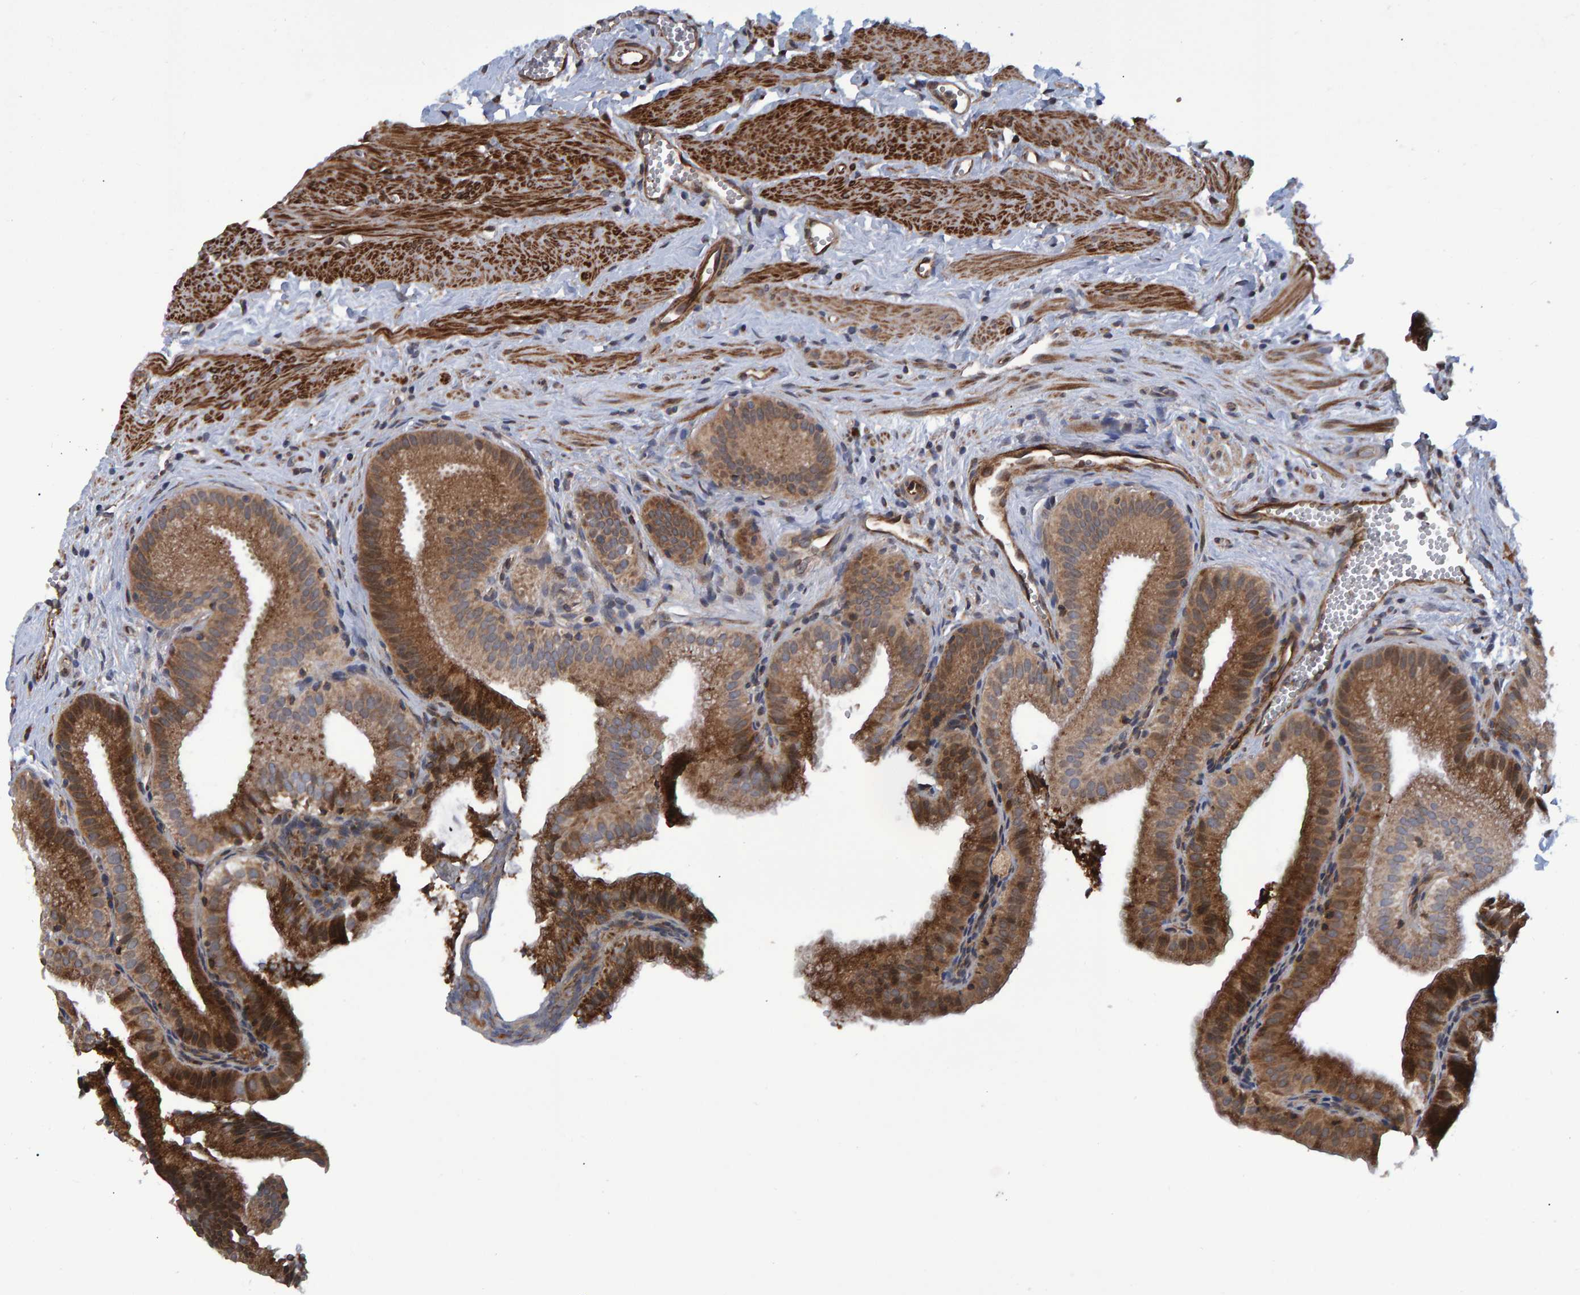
{"staining": {"intensity": "strong", "quantity": ">75%", "location": "cytoplasmic/membranous"}, "tissue": "gallbladder", "cell_type": "Glandular cells", "image_type": "normal", "snomed": [{"axis": "morphology", "description": "Normal tissue, NOS"}, {"axis": "topography", "description": "Gallbladder"}], "caption": "The micrograph shows staining of unremarkable gallbladder, revealing strong cytoplasmic/membranous protein positivity (brown color) within glandular cells.", "gene": "ATP6V1H", "patient": {"sex": "male", "age": 38}}